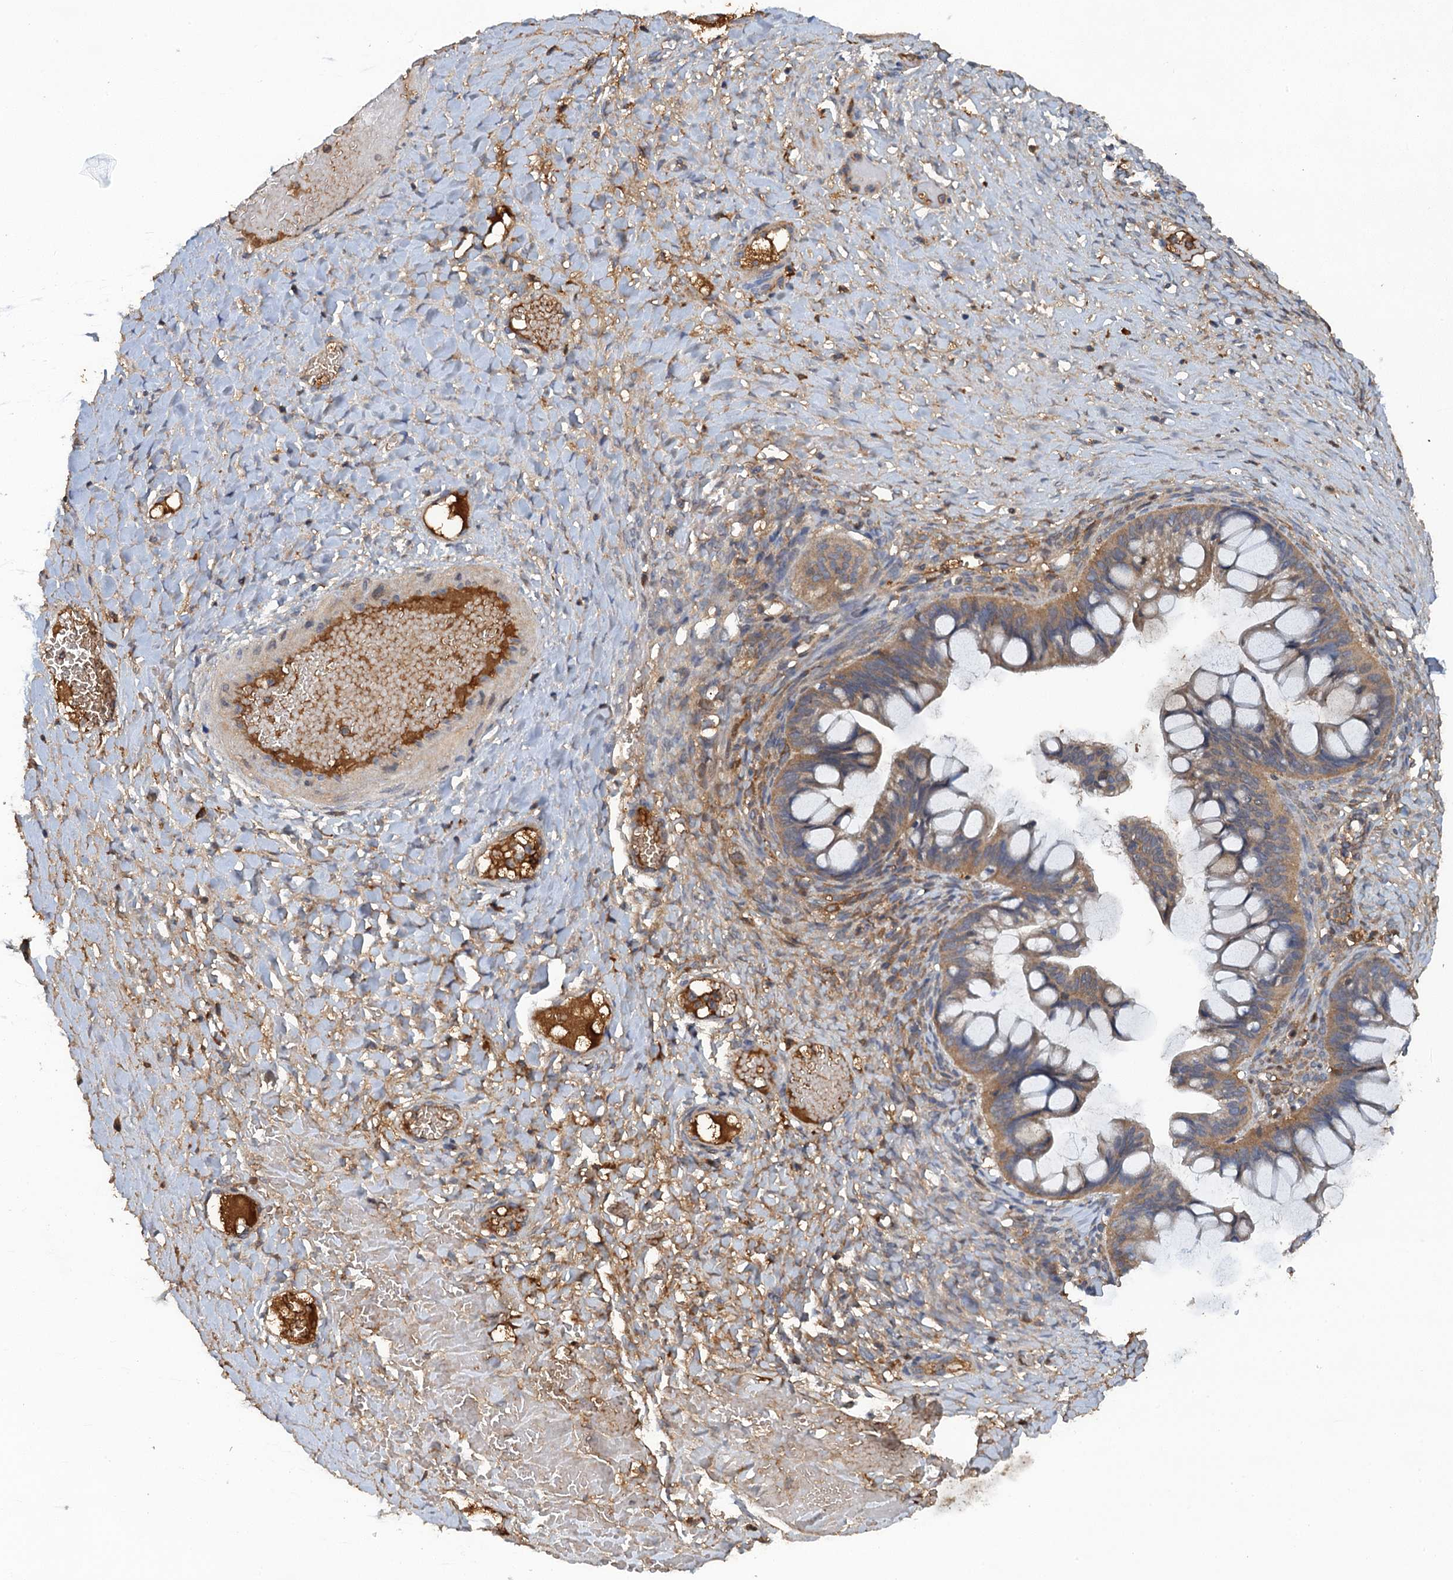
{"staining": {"intensity": "moderate", "quantity": ">75%", "location": "cytoplasmic/membranous"}, "tissue": "ovarian cancer", "cell_type": "Tumor cells", "image_type": "cancer", "snomed": [{"axis": "morphology", "description": "Cystadenocarcinoma, mucinous, NOS"}, {"axis": "topography", "description": "Ovary"}], "caption": "Mucinous cystadenocarcinoma (ovarian) was stained to show a protein in brown. There is medium levels of moderate cytoplasmic/membranous expression in about >75% of tumor cells. The protein is shown in brown color, while the nuclei are stained blue.", "gene": "HAPLN3", "patient": {"sex": "female", "age": 73}}